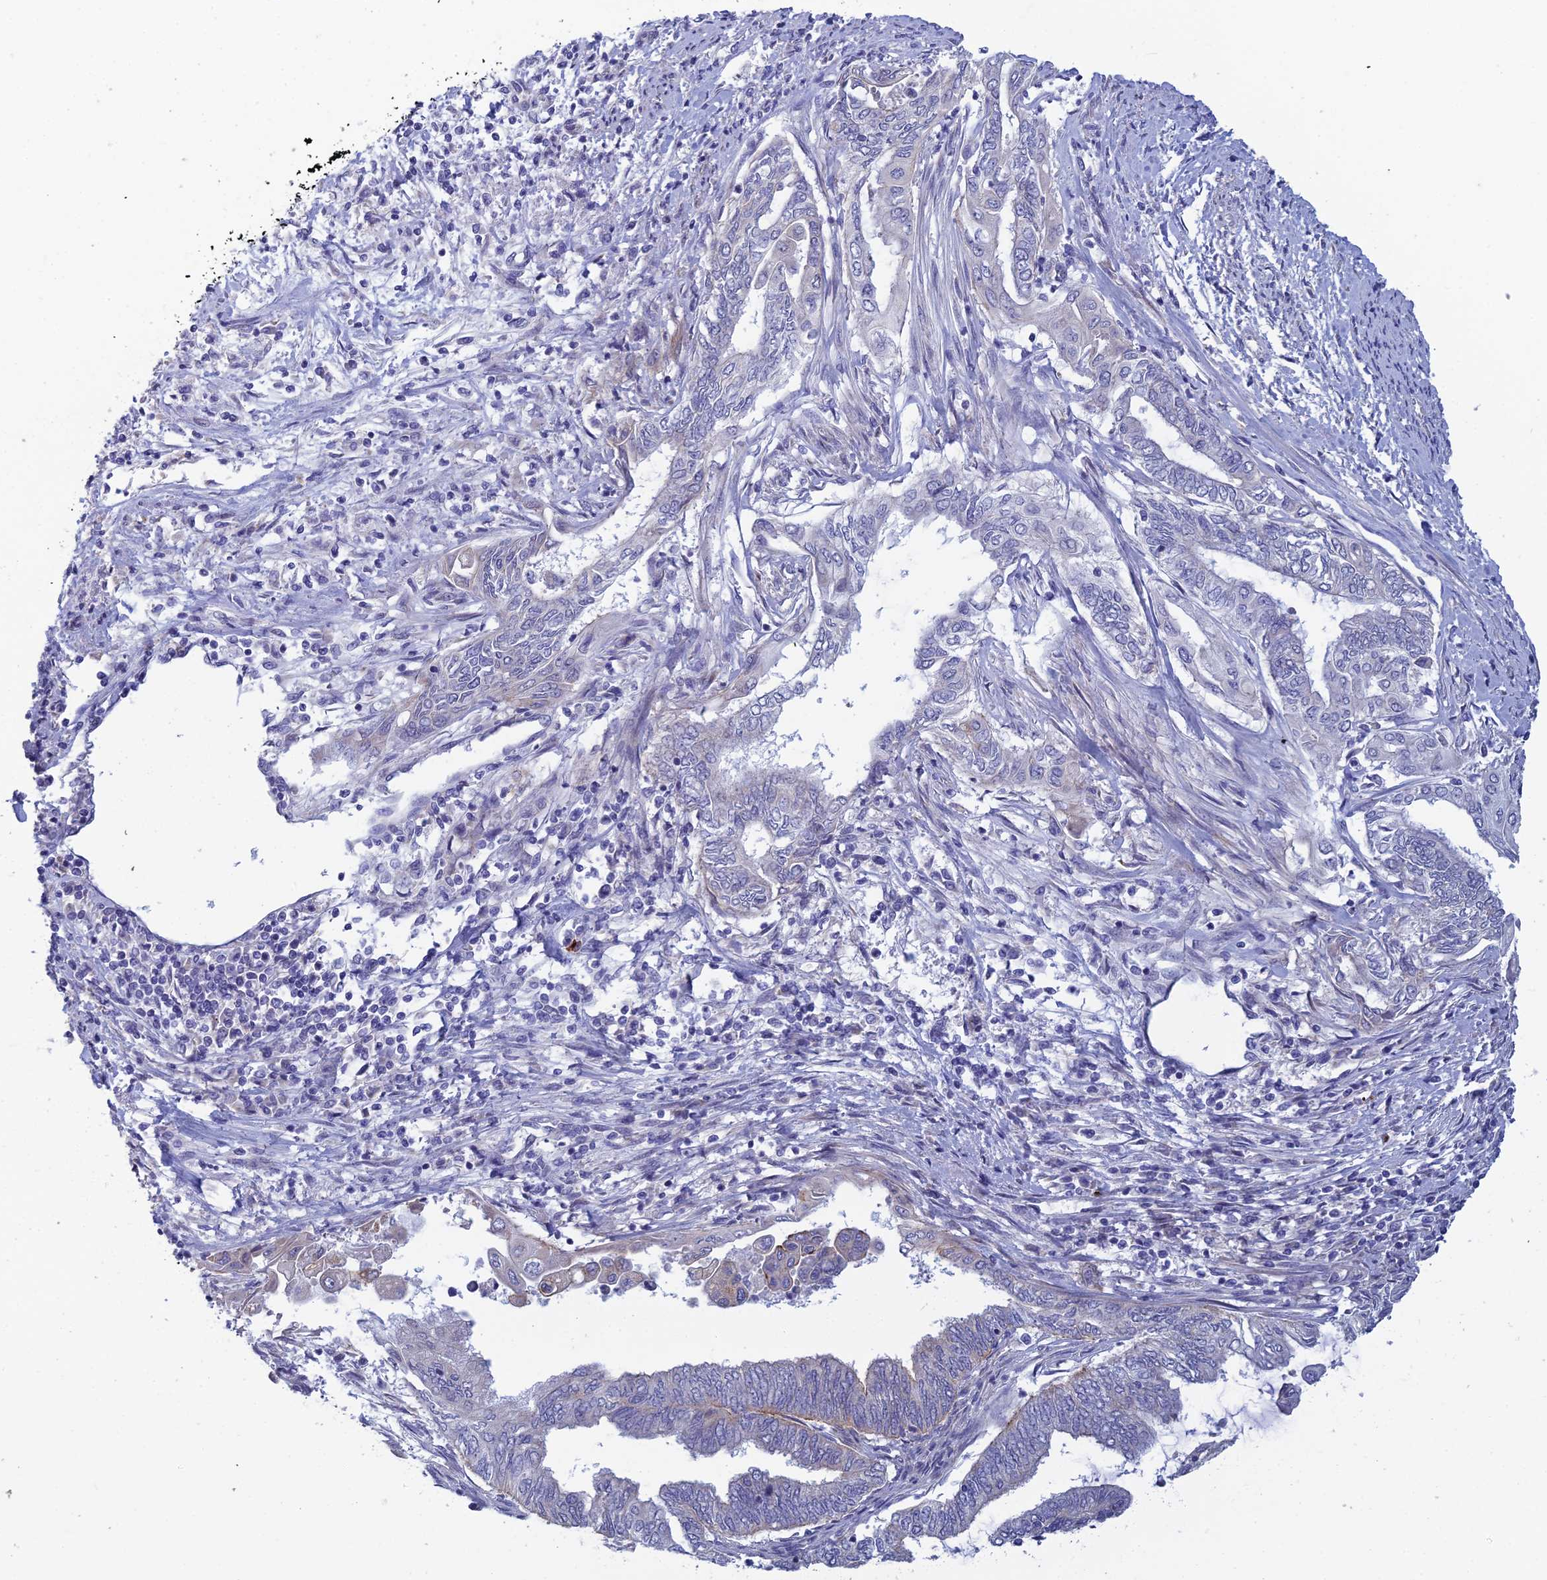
{"staining": {"intensity": "negative", "quantity": "none", "location": "none"}, "tissue": "endometrial cancer", "cell_type": "Tumor cells", "image_type": "cancer", "snomed": [{"axis": "morphology", "description": "Adenocarcinoma, NOS"}, {"axis": "topography", "description": "Uterus"}, {"axis": "topography", "description": "Endometrium"}], "caption": "A high-resolution histopathology image shows IHC staining of endometrial adenocarcinoma, which displays no significant positivity in tumor cells.", "gene": "GIPC1", "patient": {"sex": "female", "age": 70}}